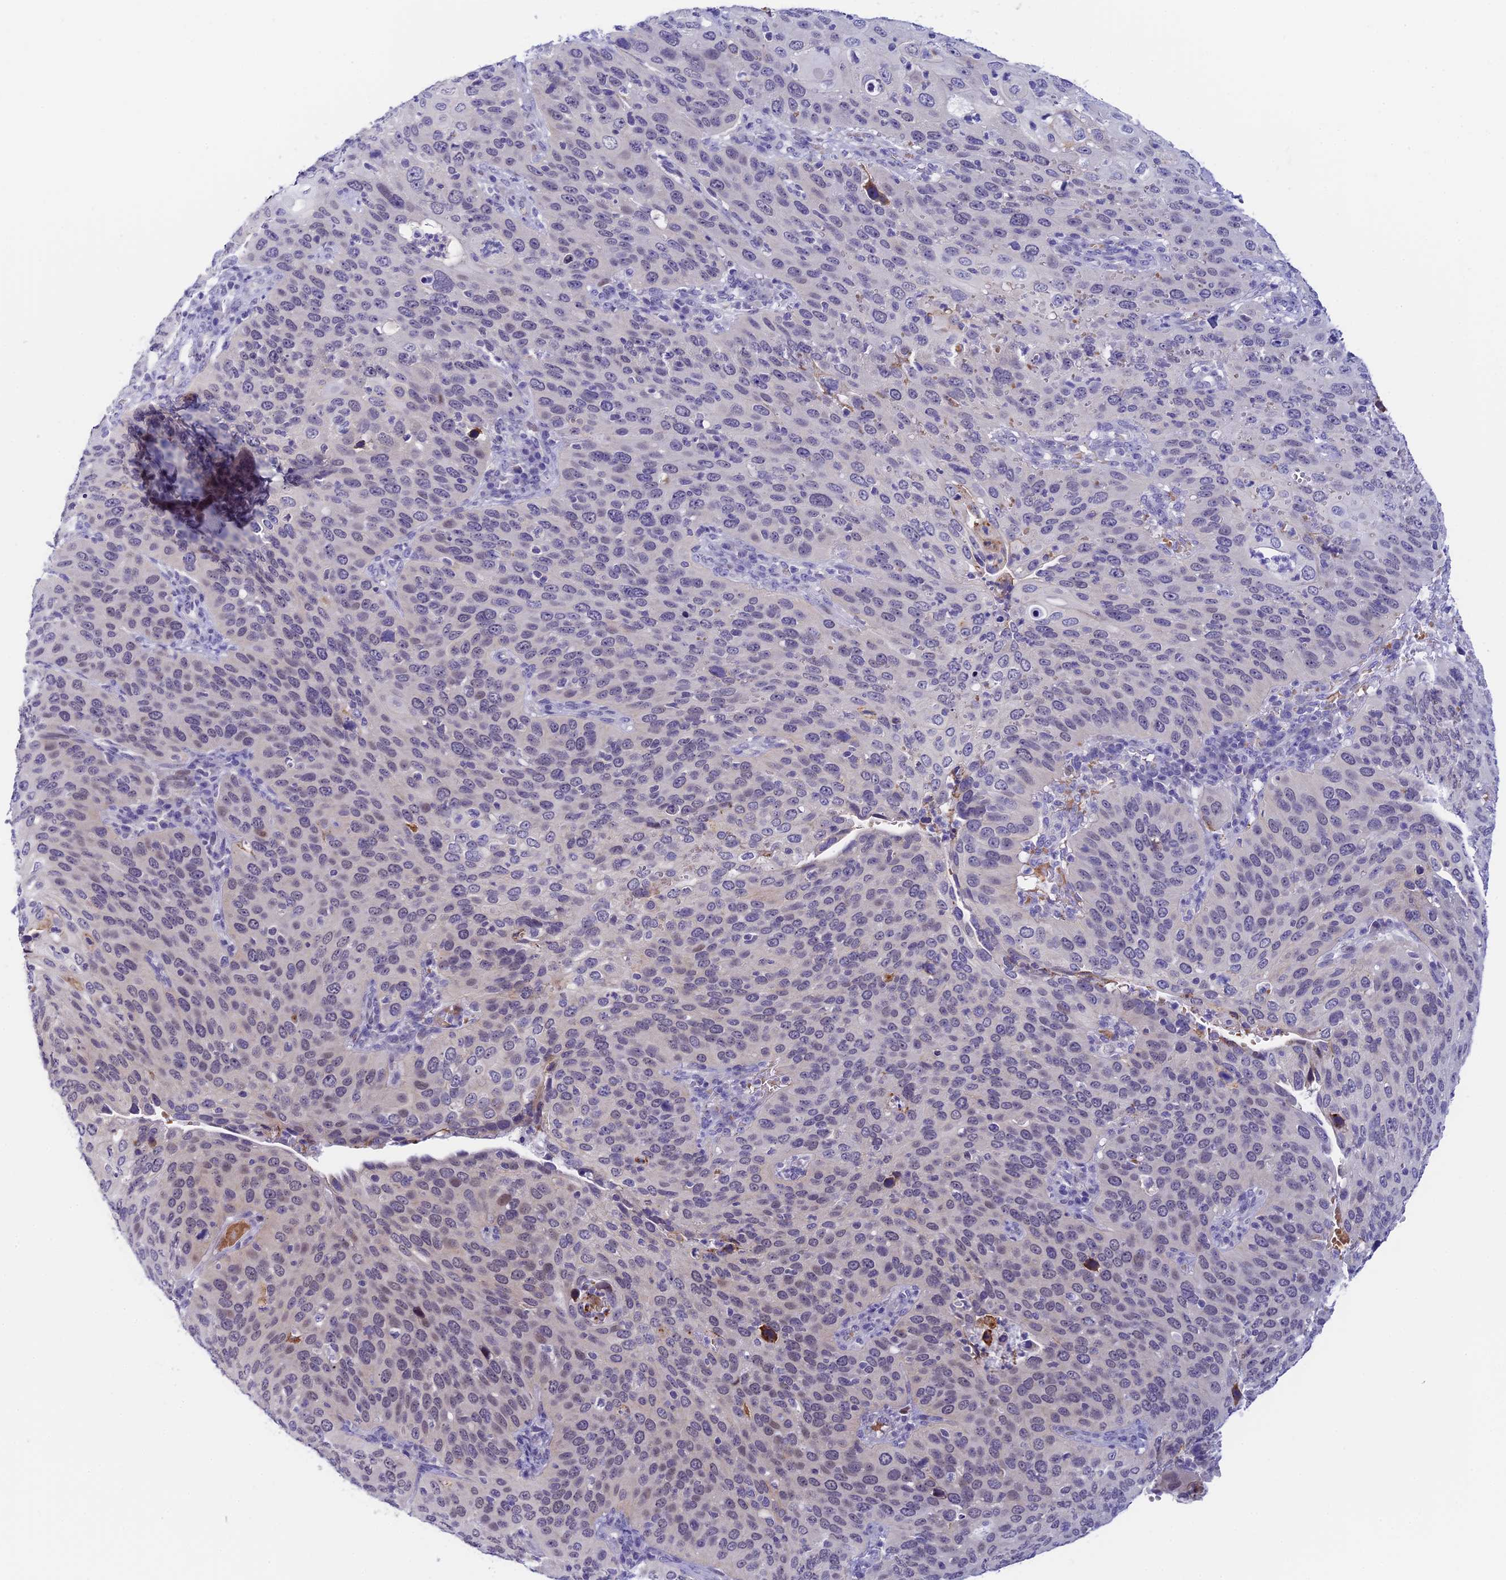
{"staining": {"intensity": "weak", "quantity": "<25%", "location": "nuclear"}, "tissue": "cervical cancer", "cell_type": "Tumor cells", "image_type": "cancer", "snomed": [{"axis": "morphology", "description": "Squamous cell carcinoma, NOS"}, {"axis": "topography", "description": "Cervix"}], "caption": "This micrograph is of cervical cancer (squamous cell carcinoma) stained with immunohistochemistry to label a protein in brown with the nuclei are counter-stained blue. There is no positivity in tumor cells. Nuclei are stained in blue.", "gene": "RASGEF1B", "patient": {"sex": "female", "age": 36}}